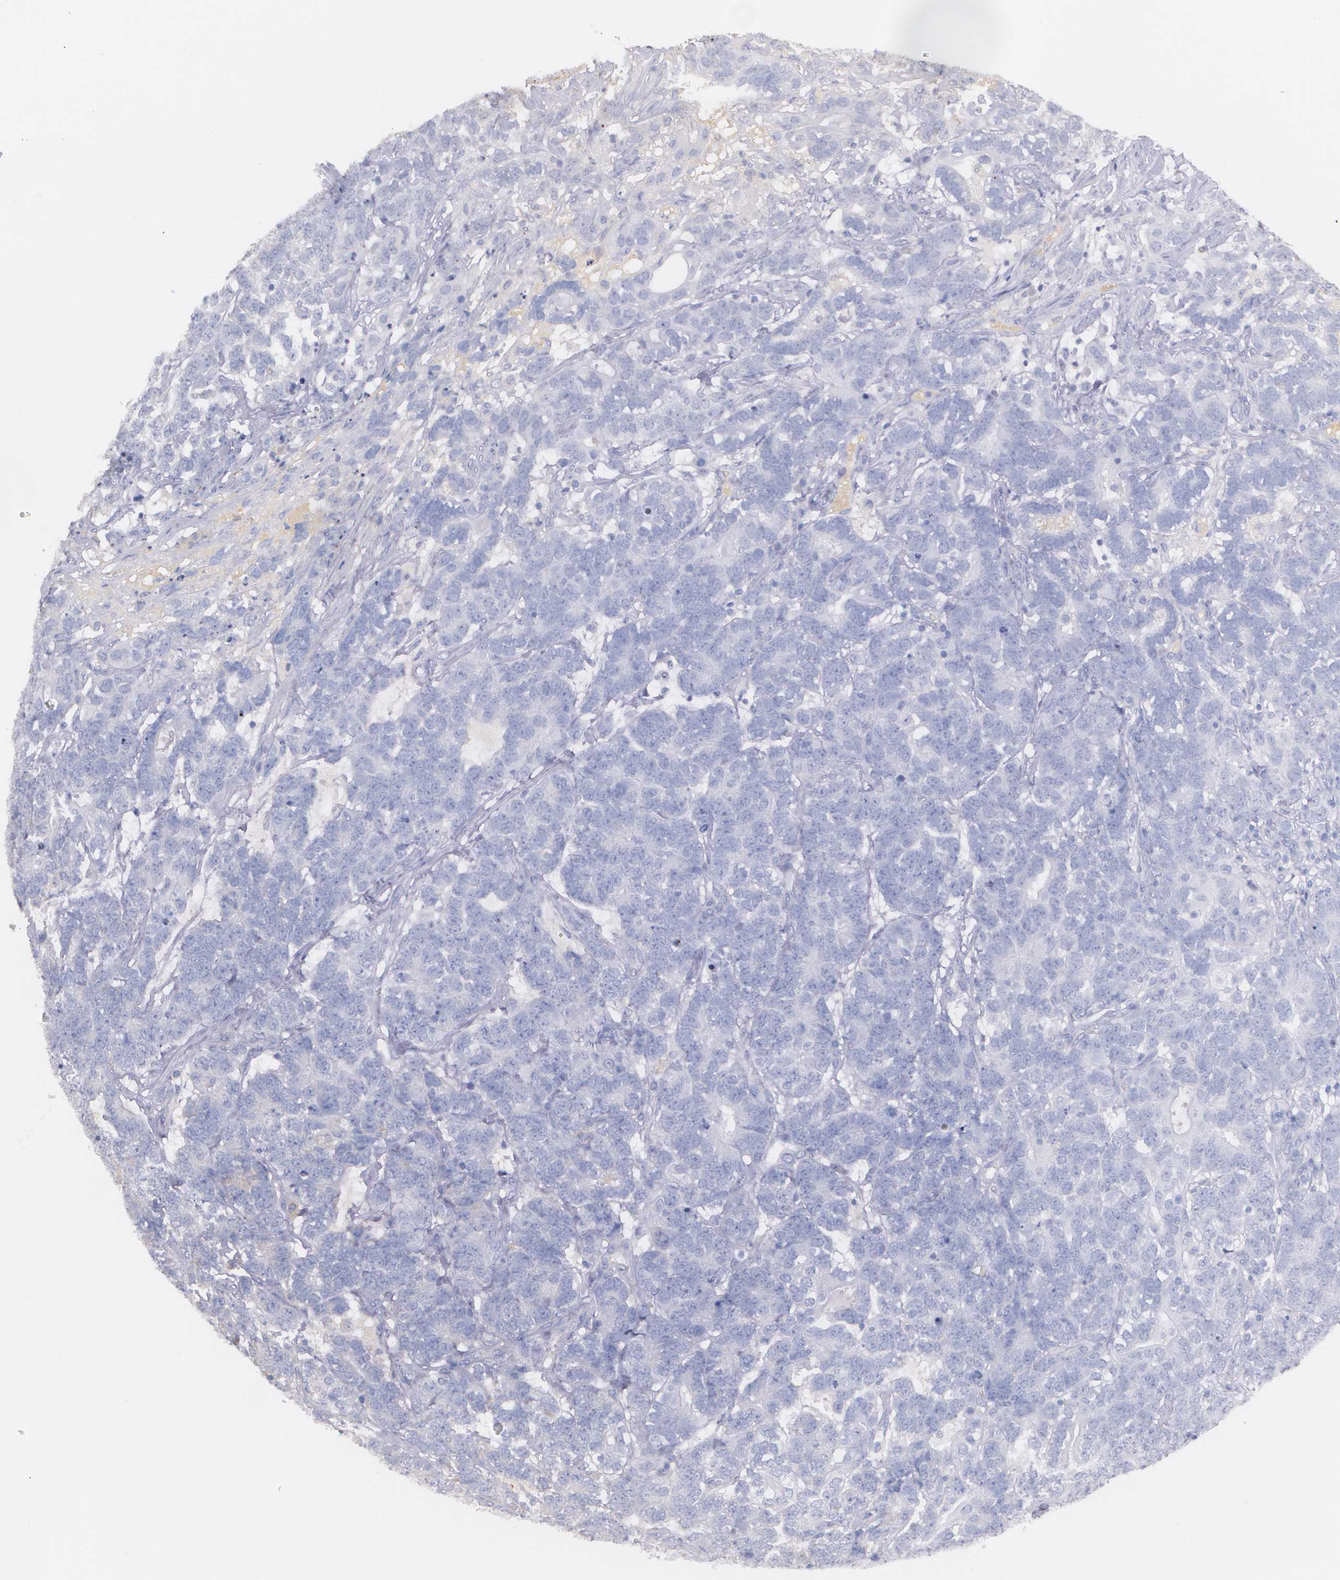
{"staining": {"intensity": "weak", "quantity": "<25%", "location": "cytoplasmic/membranous"}, "tissue": "testis cancer", "cell_type": "Tumor cells", "image_type": "cancer", "snomed": [{"axis": "morphology", "description": "Carcinoma, Embryonal, NOS"}, {"axis": "topography", "description": "Testis"}], "caption": "The photomicrograph reveals no staining of tumor cells in embryonal carcinoma (testis).", "gene": "AMBP", "patient": {"sex": "male", "age": 26}}